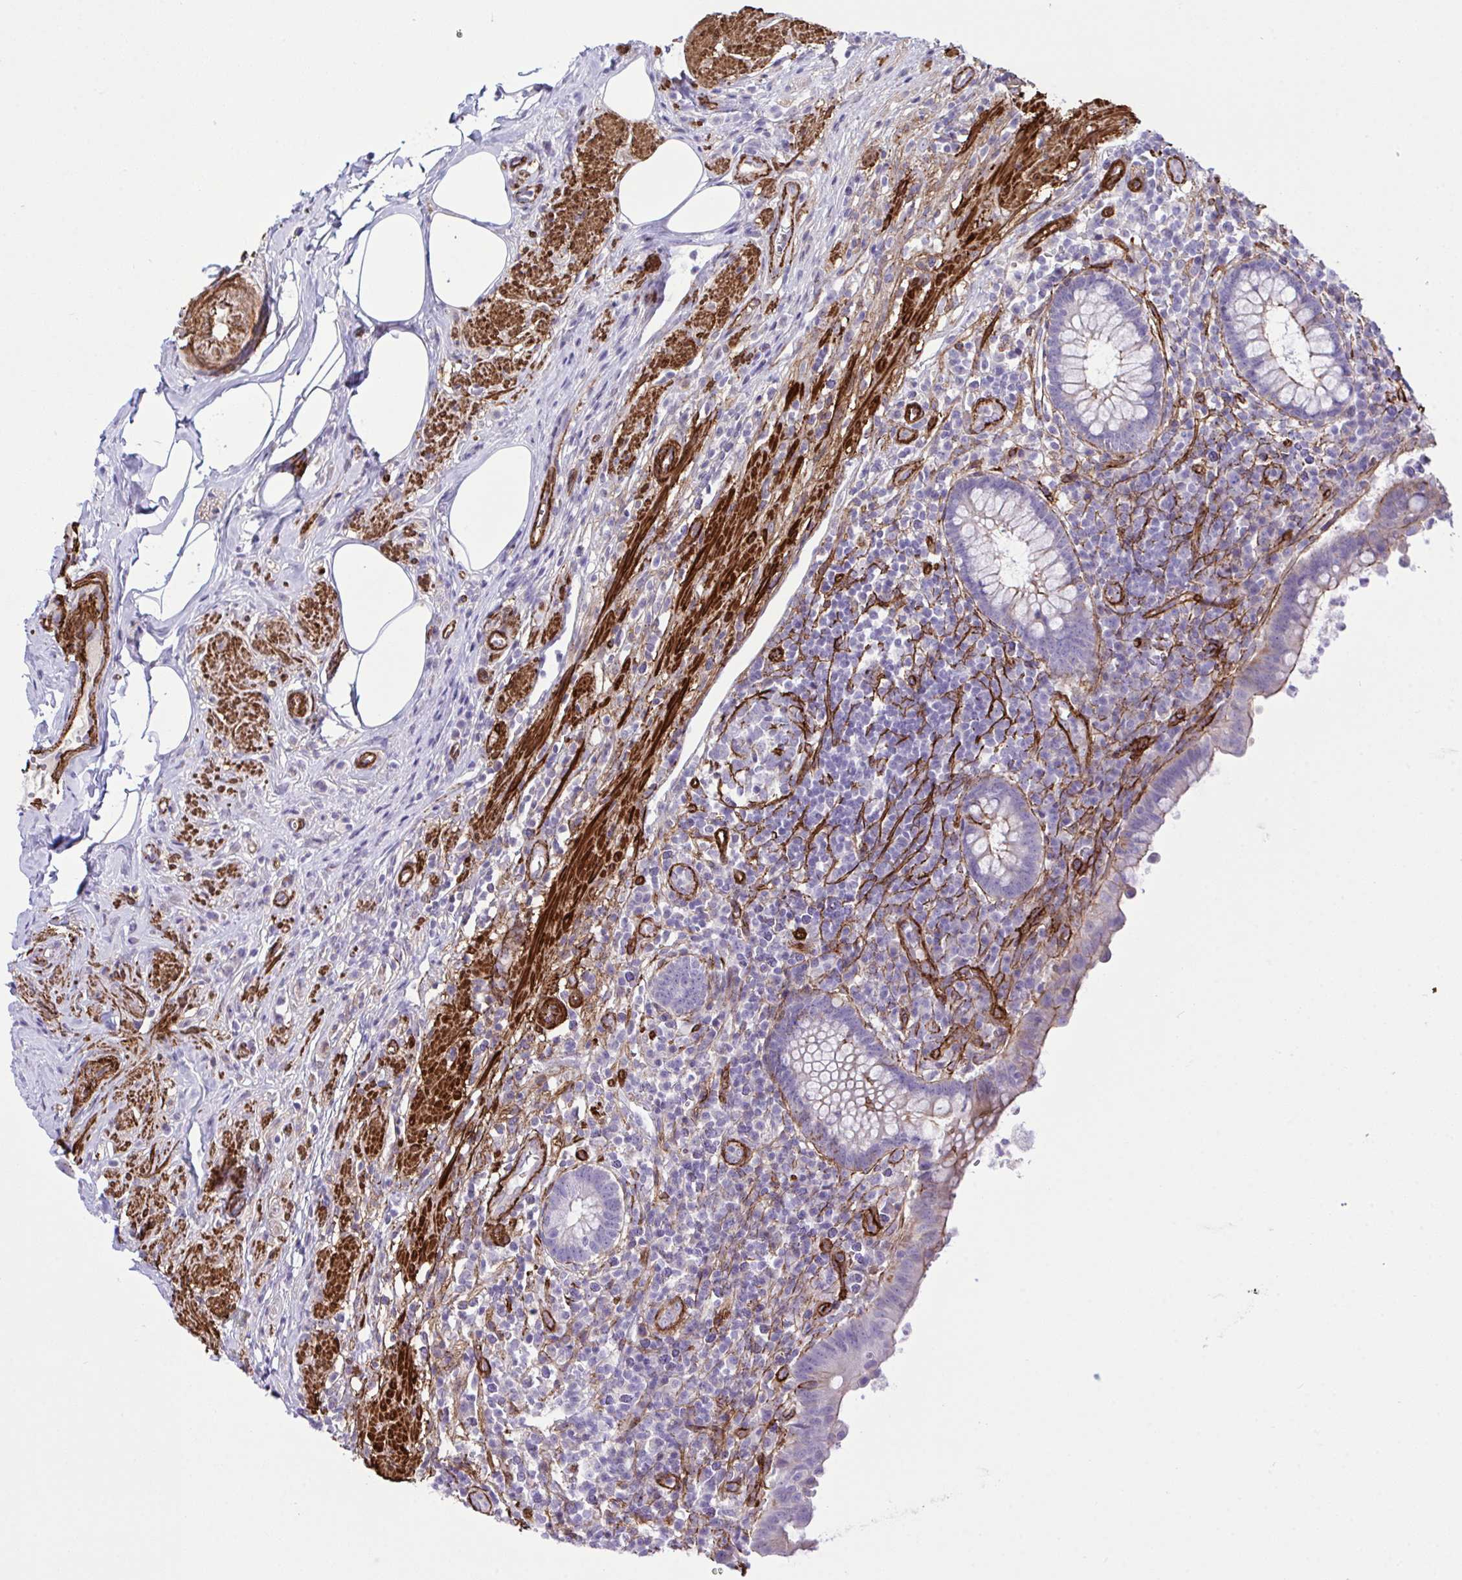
{"staining": {"intensity": "strong", "quantity": "<25%", "location": "cytoplasmic/membranous"}, "tissue": "appendix", "cell_type": "Glandular cells", "image_type": "normal", "snomed": [{"axis": "morphology", "description": "Normal tissue, NOS"}, {"axis": "topography", "description": "Appendix"}], "caption": "A histopathology image of appendix stained for a protein exhibits strong cytoplasmic/membranous brown staining in glandular cells. (Stains: DAB in brown, nuclei in blue, Microscopy: brightfield microscopy at high magnification).", "gene": "SYNPO2L", "patient": {"sex": "female", "age": 56}}